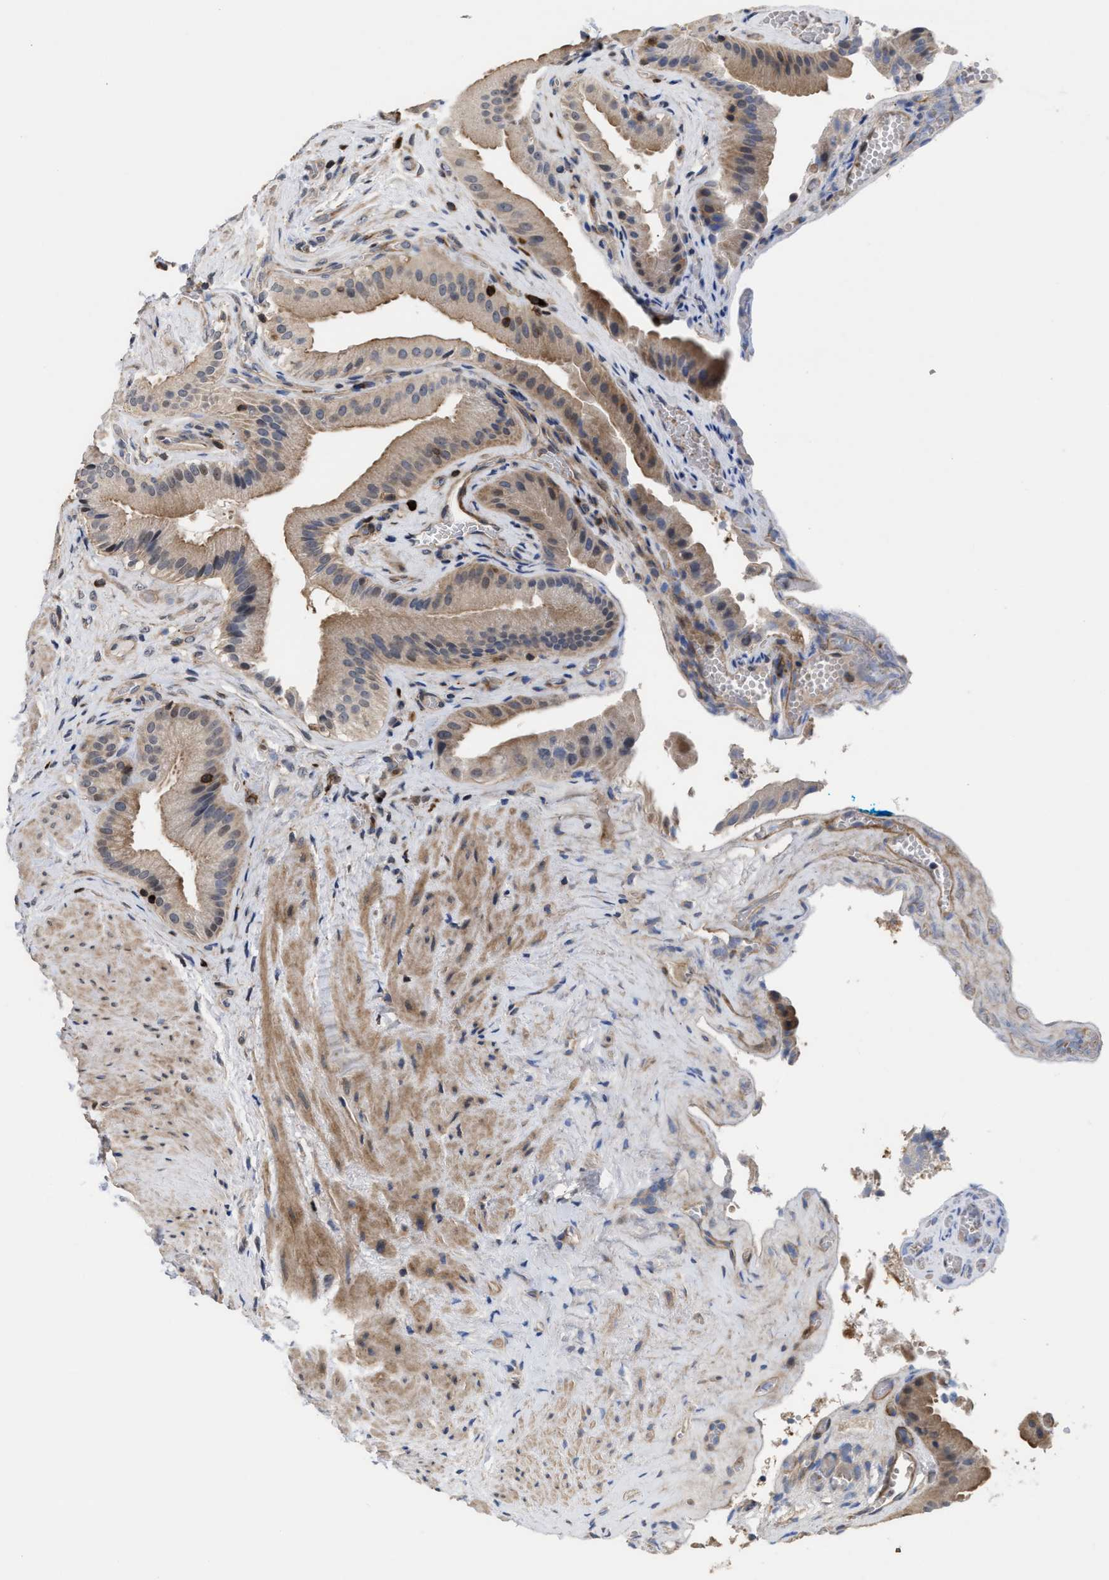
{"staining": {"intensity": "moderate", "quantity": ">75%", "location": "cytoplasmic/membranous"}, "tissue": "gallbladder", "cell_type": "Glandular cells", "image_type": "normal", "snomed": [{"axis": "morphology", "description": "Normal tissue, NOS"}, {"axis": "topography", "description": "Gallbladder"}], "caption": "IHC histopathology image of normal gallbladder: human gallbladder stained using immunohistochemistry (IHC) exhibits medium levels of moderate protein expression localized specifically in the cytoplasmic/membranous of glandular cells, appearing as a cytoplasmic/membranous brown color.", "gene": "PTPRE", "patient": {"sex": "male", "age": 49}}